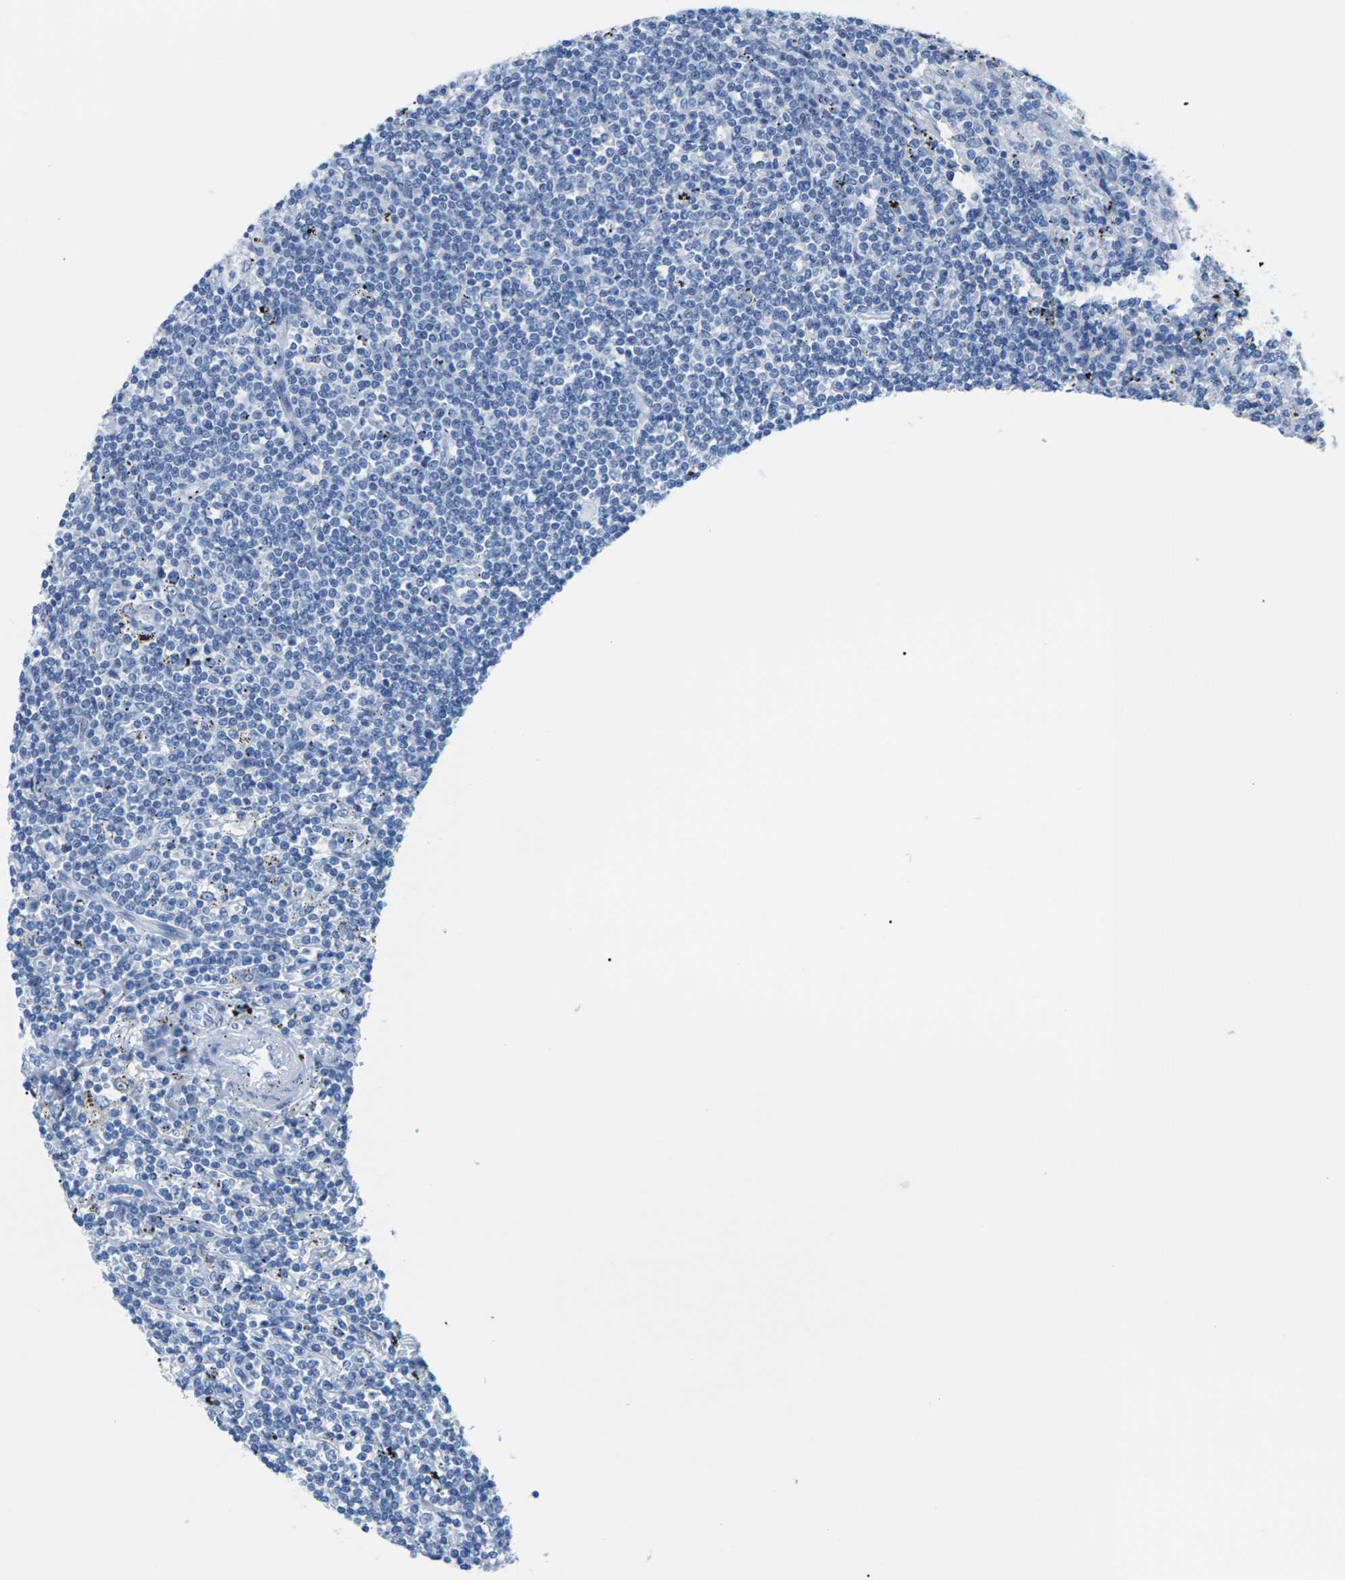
{"staining": {"intensity": "negative", "quantity": "none", "location": "none"}, "tissue": "lymphoma", "cell_type": "Tumor cells", "image_type": "cancer", "snomed": [{"axis": "morphology", "description": "Malignant lymphoma, non-Hodgkin's type, Low grade"}, {"axis": "topography", "description": "Spleen"}], "caption": "Tumor cells show no significant protein expression in malignant lymphoma, non-Hodgkin's type (low-grade).", "gene": "SLC12A1", "patient": {"sex": "male", "age": 76}}